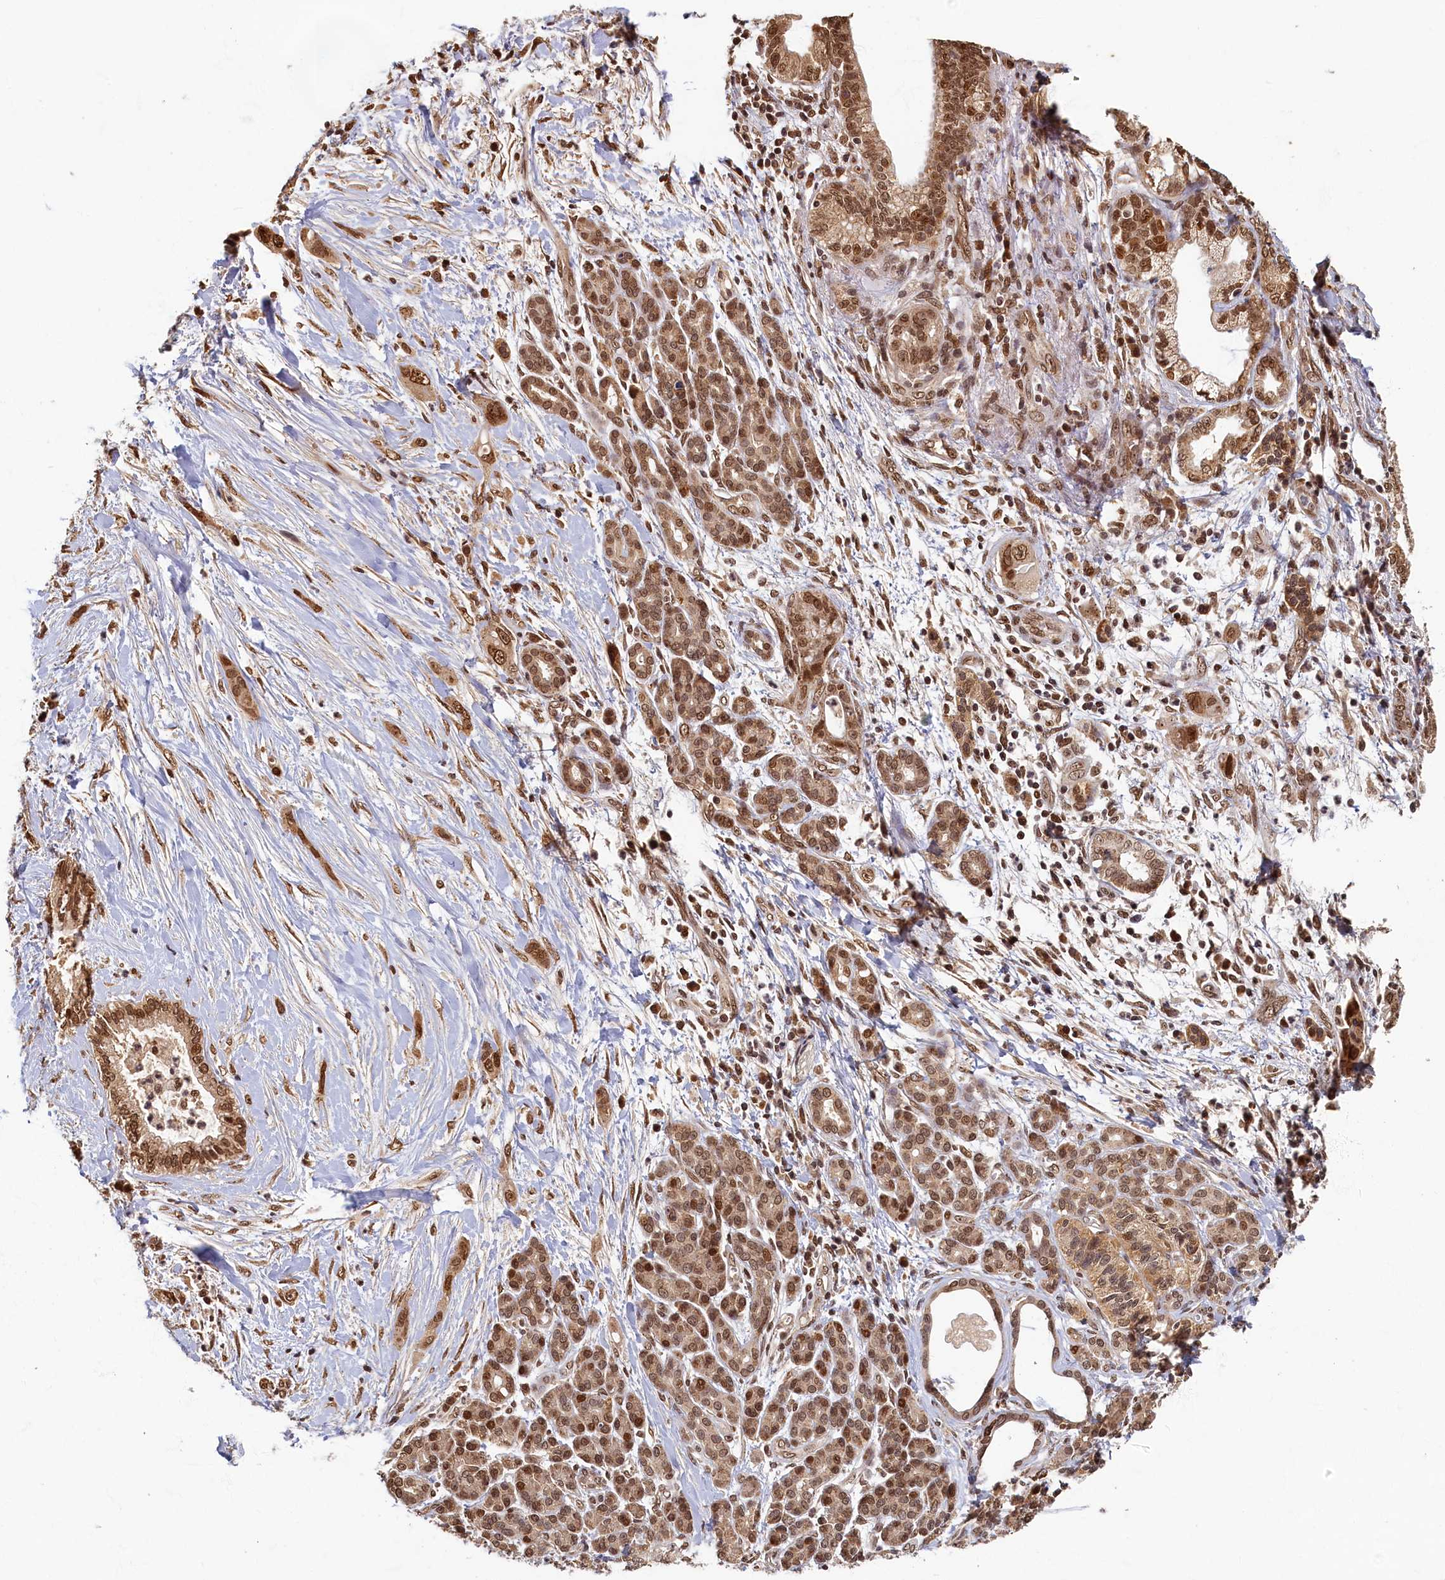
{"staining": {"intensity": "strong", "quantity": ">75%", "location": "nuclear"}, "tissue": "pancreatic cancer", "cell_type": "Tumor cells", "image_type": "cancer", "snomed": [{"axis": "morphology", "description": "Adenocarcinoma, NOS"}, {"axis": "topography", "description": "Pancreas"}], "caption": "High-magnification brightfield microscopy of adenocarcinoma (pancreatic) stained with DAB (3,3'-diaminobenzidine) (brown) and counterstained with hematoxylin (blue). tumor cells exhibit strong nuclear positivity is seen in approximately>75% of cells.", "gene": "CKAP2L", "patient": {"sex": "male", "age": 59}}